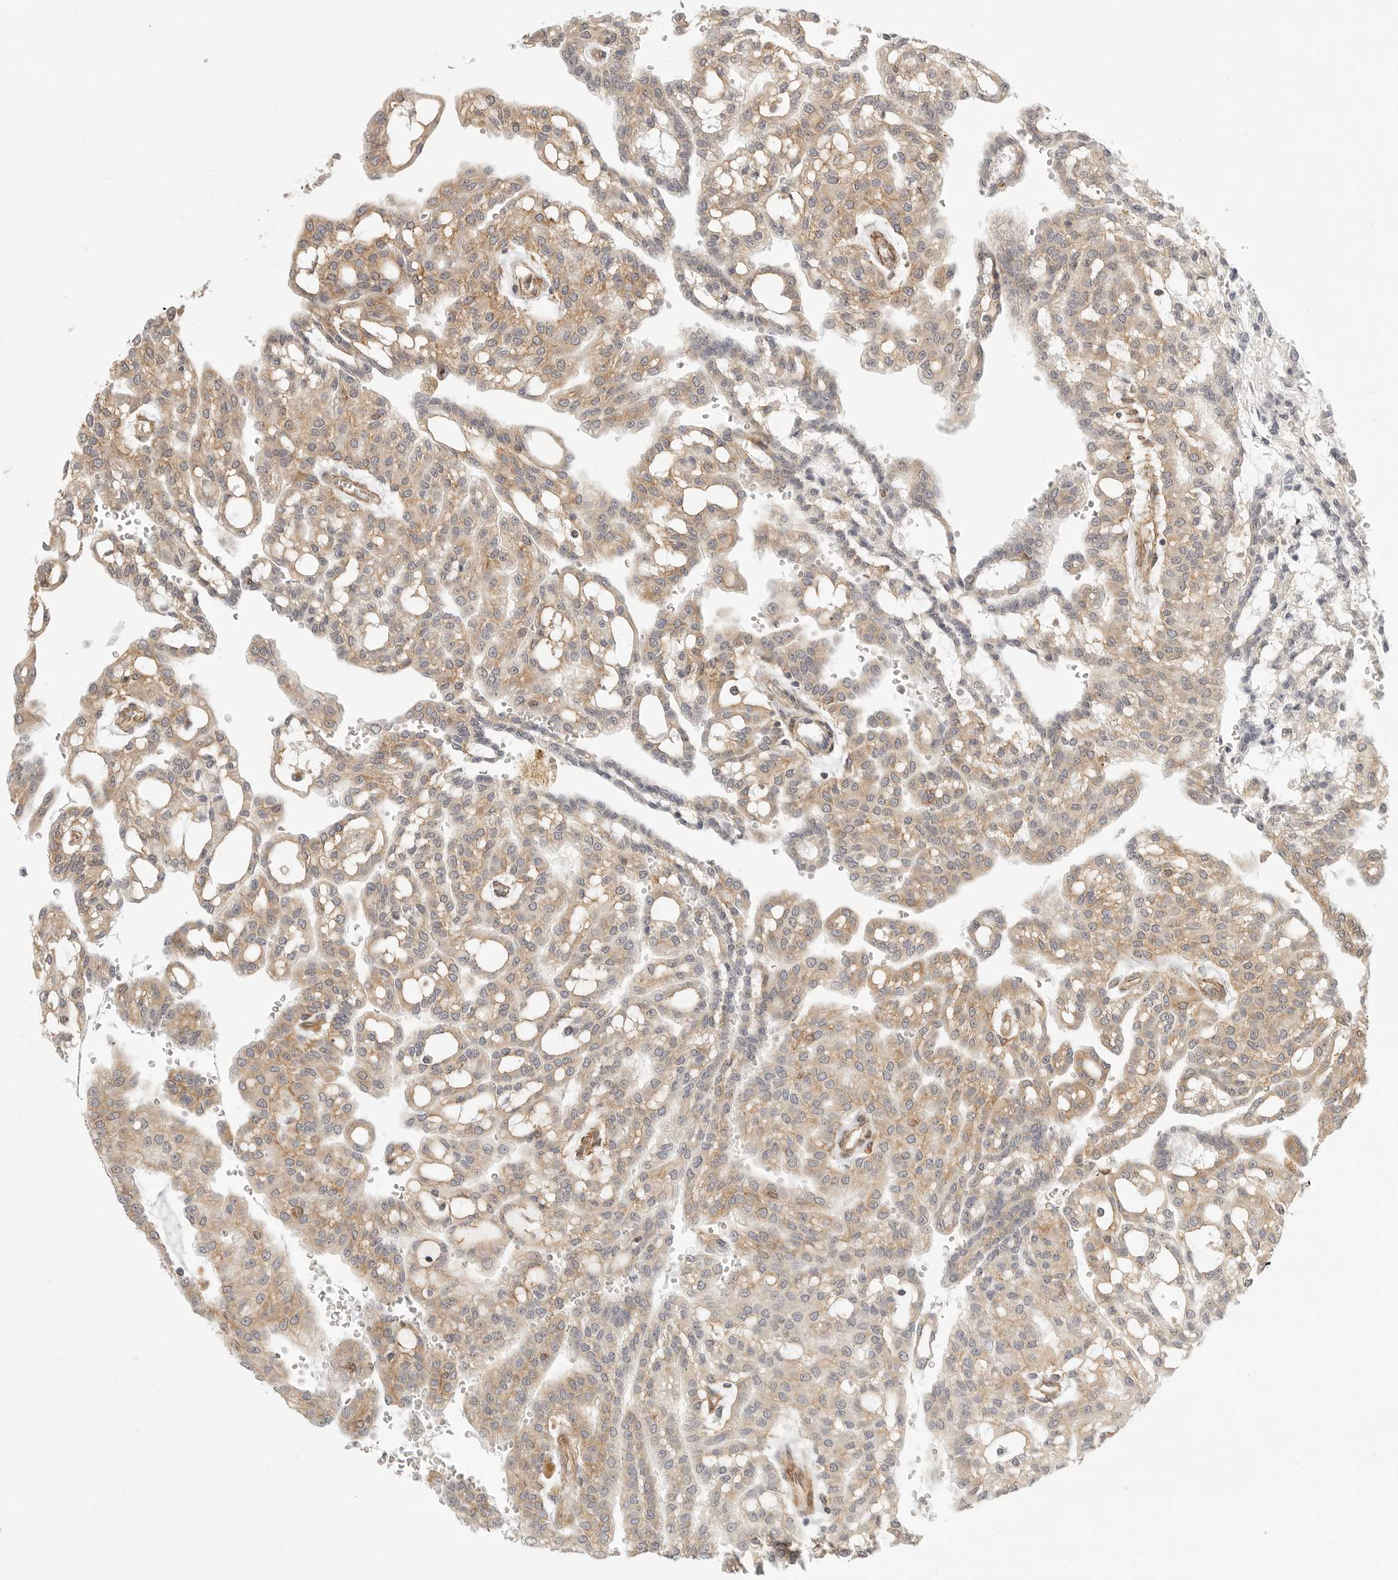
{"staining": {"intensity": "weak", "quantity": ">75%", "location": "cytoplasmic/membranous"}, "tissue": "renal cancer", "cell_type": "Tumor cells", "image_type": "cancer", "snomed": [{"axis": "morphology", "description": "Adenocarcinoma, NOS"}, {"axis": "topography", "description": "Kidney"}], "caption": "A low amount of weak cytoplasmic/membranous positivity is appreciated in approximately >75% of tumor cells in renal cancer (adenocarcinoma) tissue. (DAB IHC with brightfield microscopy, high magnification).", "gene": "ATOH7", "patient": {"sex": "male", "age": 63}}